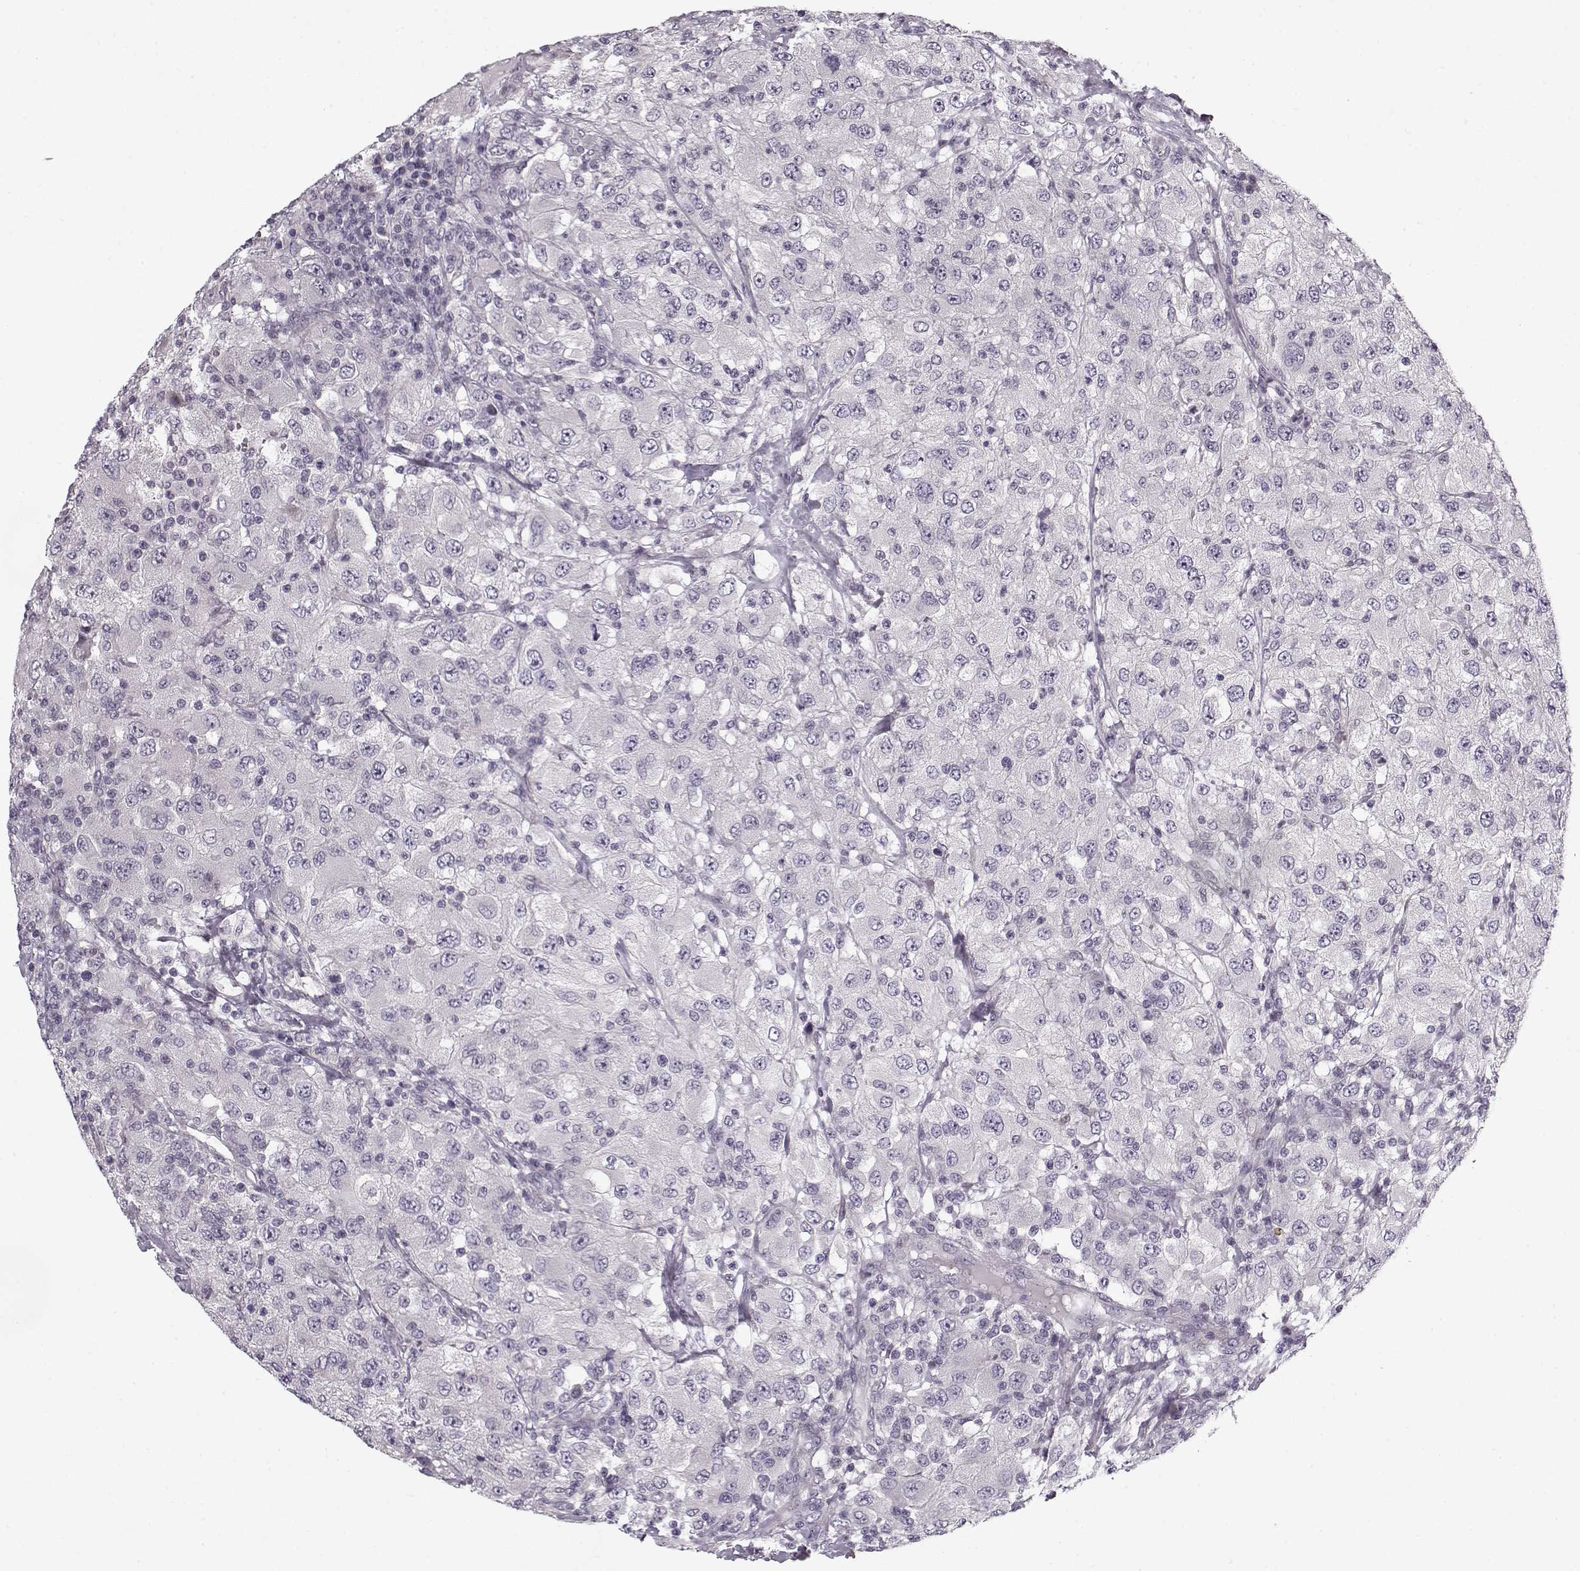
{"staining": {"intensity": "negative", "quantity": "none", "location": "none"}, "tissue": "renal cancer", "cell_type": "Tumor cells", "image_type": "cancer", "snomed": [{"axis": "morphology", "description": "Adenocarcinoma, NOS"}, {"axis": "topography", "description": "Kidney"}], "caption": "High power microscopy micrograph of an immunohistochemistry histopathology image of renal cancer (adenocarcinoma), revealing no significant staining in tumor cells. The staining is performed using DAB brown chromogen with nuclei counter-stained in using hematoxylin.", "gene": "PNMT", "patient": {"sex": "female", "age": 67}}